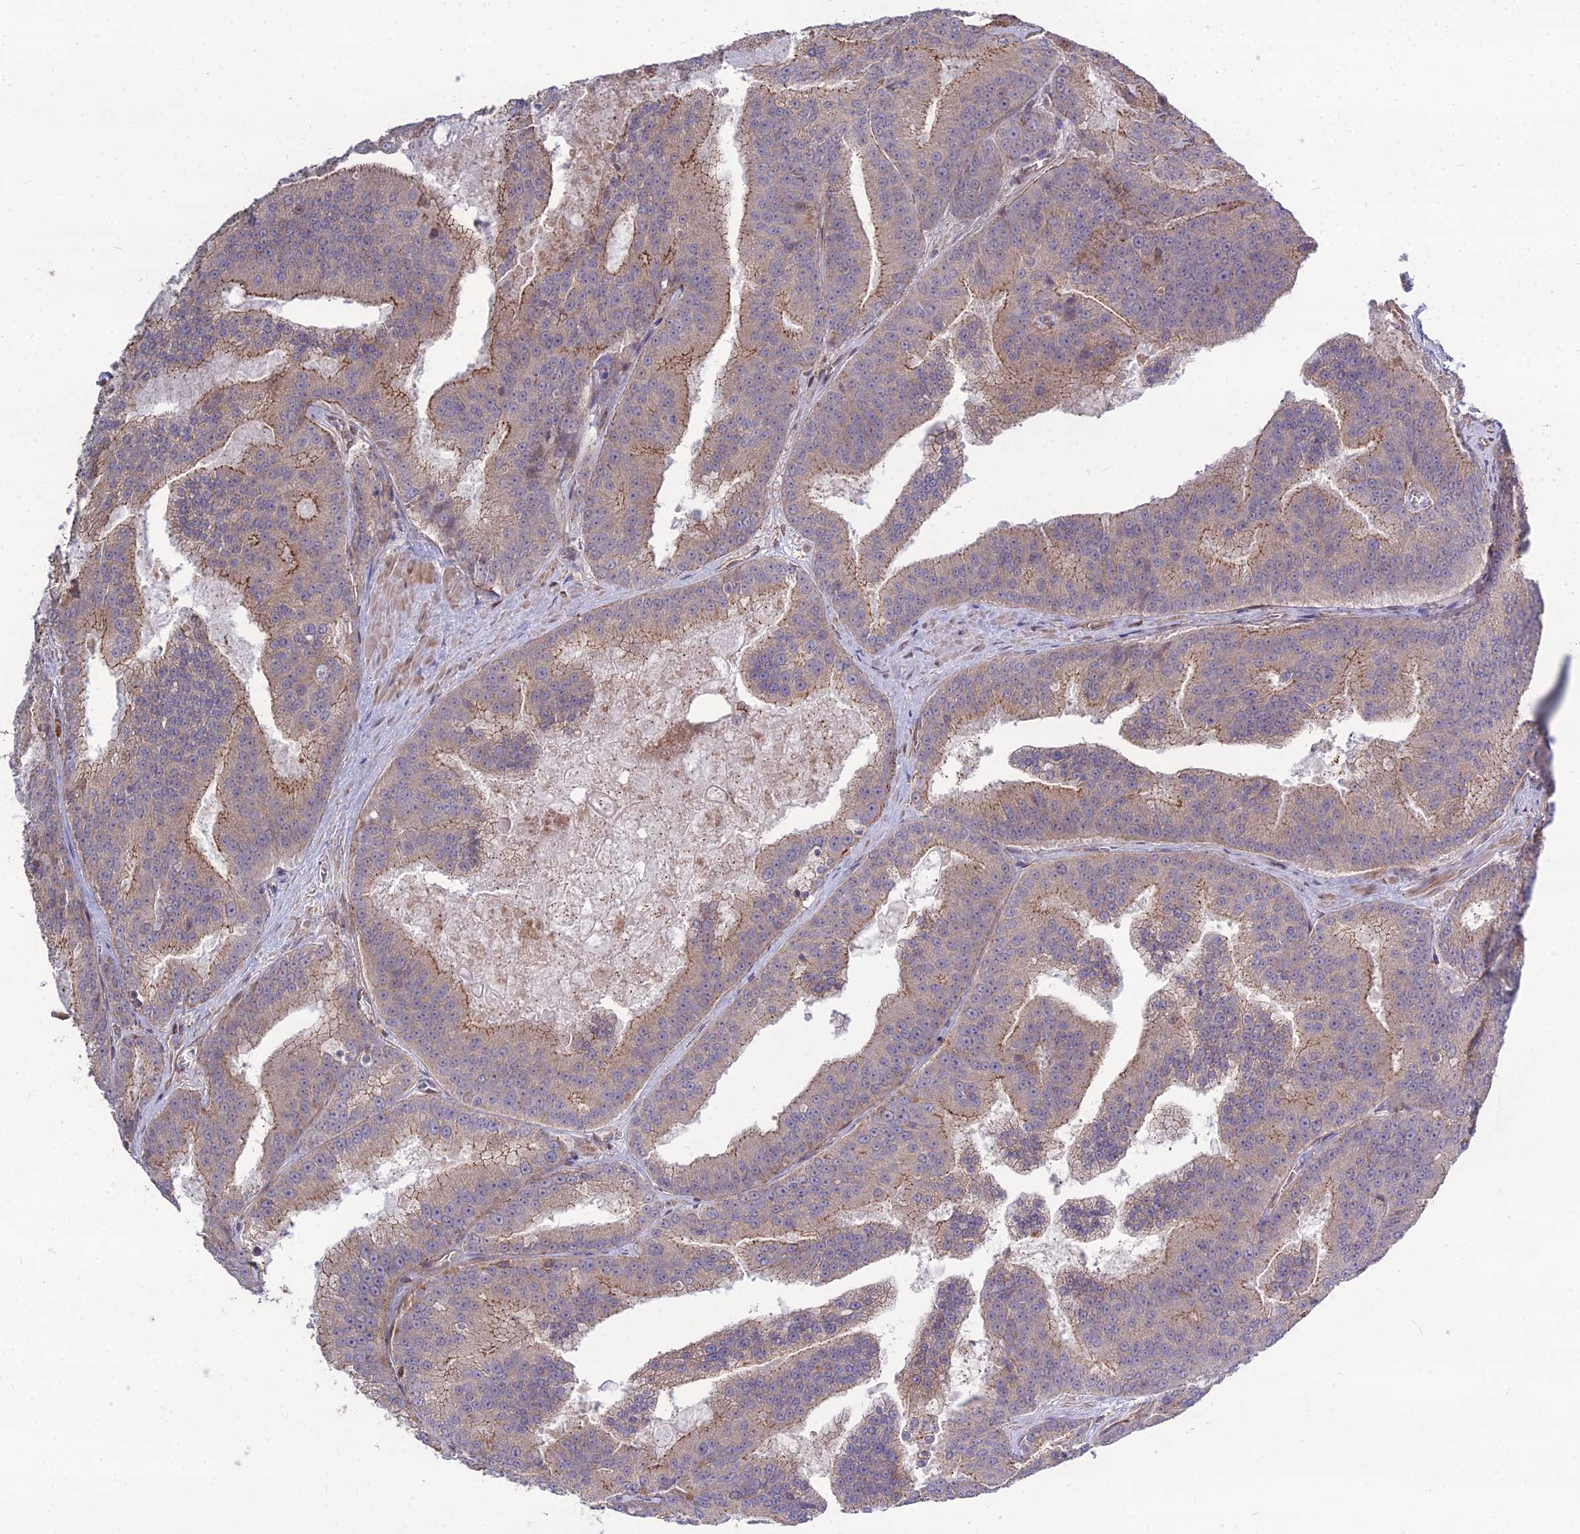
{"staining": {"intensity": "weak", "quantity": "25%-75%", "location": "cytoplasmic/membranous"}, "tissue": "prostate cancer", "cell_type": "Tumor cells", "image_type": "cancer", "snomed": [{"axis": "morphology", "description": "Adenocarcinoma, High grade"}, {"axis": "topography", "description": "Prostate"}], "caption": "This micrograph shows prostate cancer (adenocarcinoma (high-grade)) stained with immunohistochemistry (IHC) to label a protein in brown. The cytoplasmic/membranous of tumor cells show weak positivity for the protein. Nuclei are counter-stained blue.", "gene": "TSPYL2", "patient": {"sex": "male", "age": 61}}